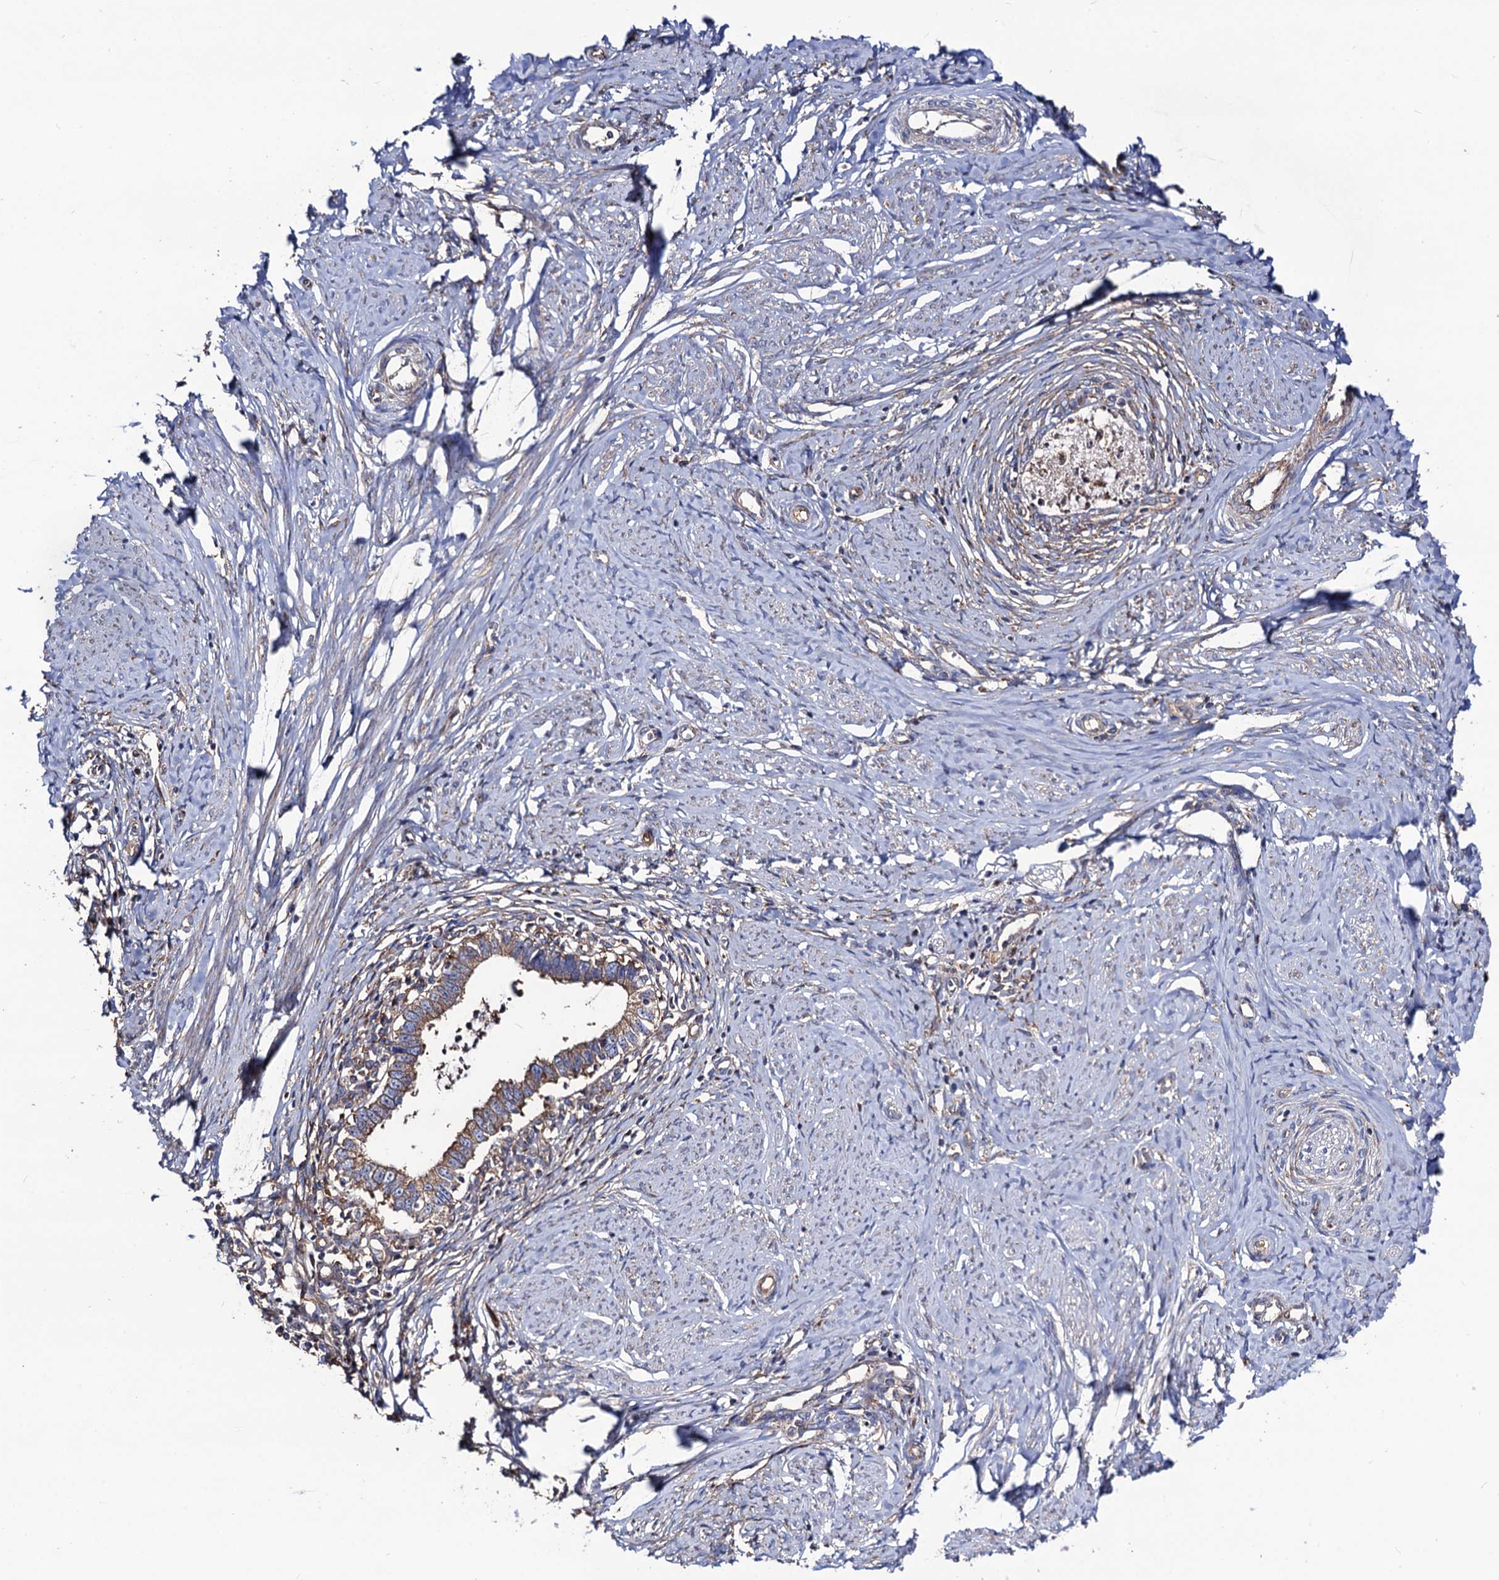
{"staining": {"intensity": "moderate", "quantity": "25%-75%", "location": "cytoplasmic/membranous"}, "tissue": "cervical cancer", "cell_type": "Tumor cells", "image_type": "cancer", "snomed": [{"axis": "morphology", "description": "Adenocarcinoma, NOS"}, {"axis": "topography", "description": "Cervix"}], "caption": "The micrograph displays immunohistochemical staining of cervical cancer (adenocarcinoma). There is moderate cytoplasmic/membranous staining is appreciated in approximately 25%-75% of tumor cells. (Stains: DAB (3,3'-diaminobenzidine) in brown, nuclei in blue, Microscopy: brightfield microscopy at high magnification).", "gene": "DYDC1", "patient": {"sex": "female", "age": 36}}